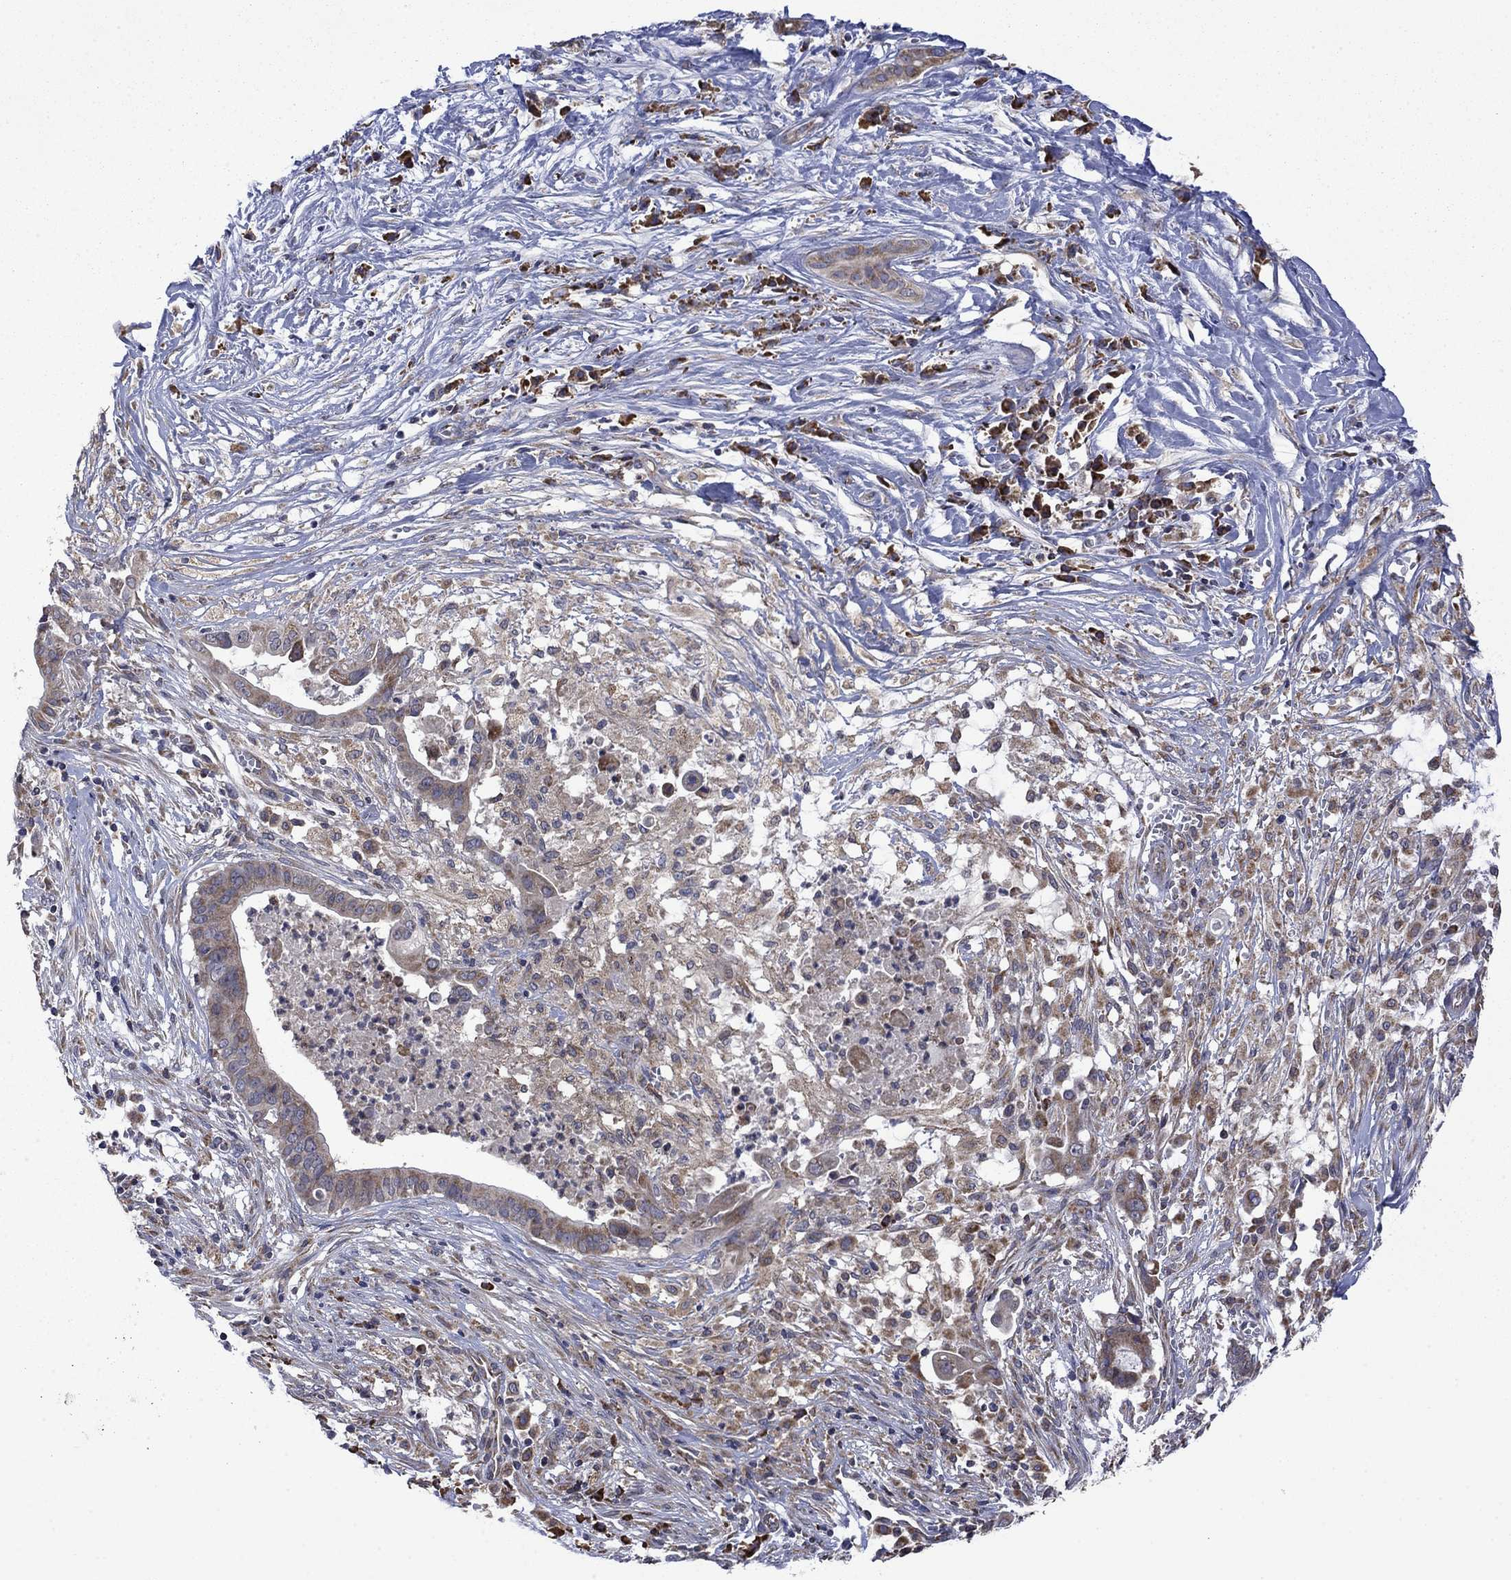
{"staining": {"intensity": "weak", "quantity": "25%-75%", "location": "cytoplasmic/membranous"}, "tissue": "pancreatic cancer", "cell_type": "Tumor cells", "image_type": "cancer", "snomed": [{"axis": "morphology", "description": "Adenocarcinoma, NOS"}, {"axis": "topography", "description": "Pancreas"}], "caption": "This image exhibits pancreatic adenocarcinoma stained with immunohistochemistry (IHC) to label a protein in brown. The cytoplasmic/membranous of tumor cells show weak positivity for the protein. Nuclei are counter-stained blue.", "gene": "FURIN", "patient": {"sex": "male", "age": 61}}